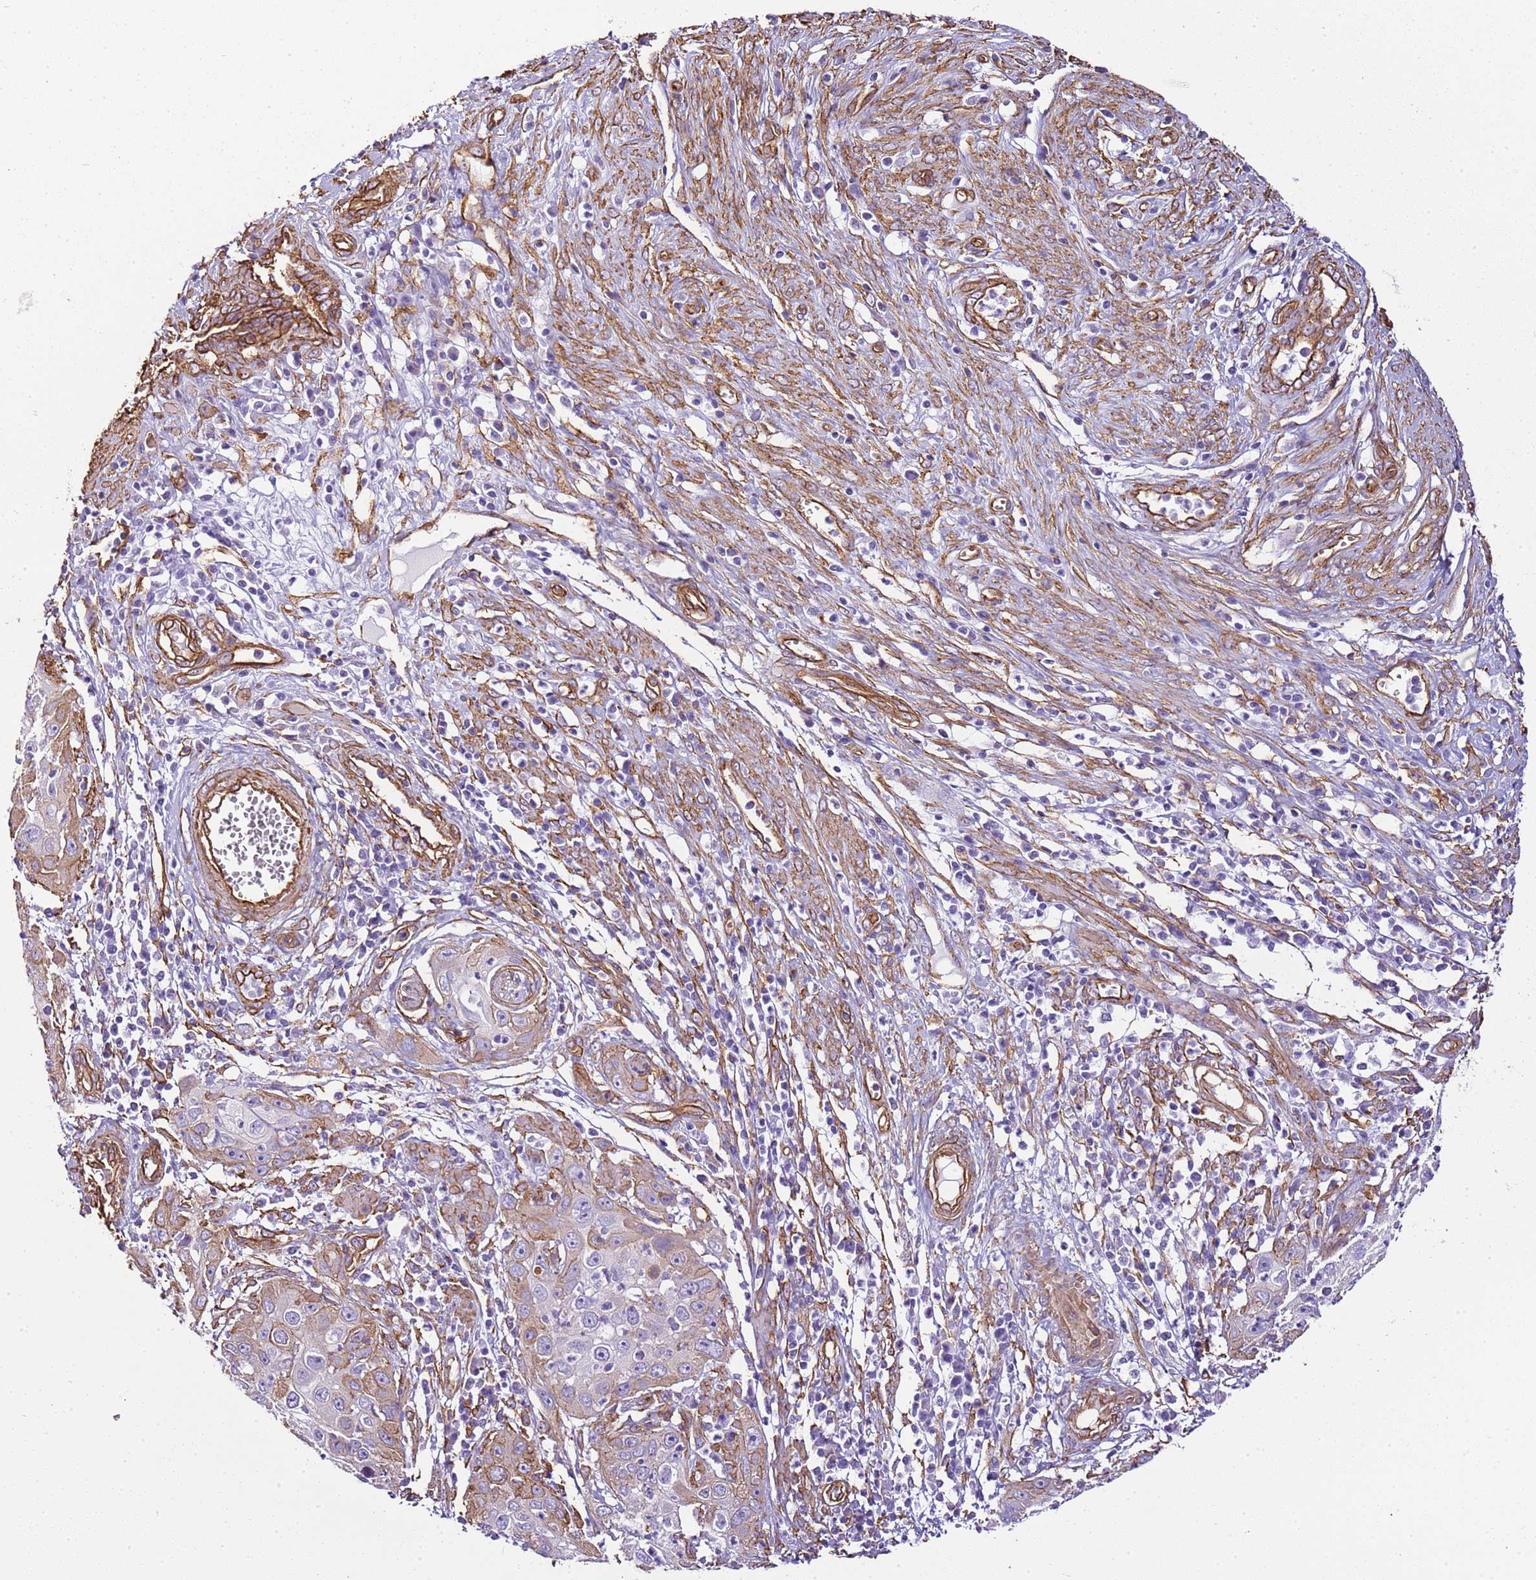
{"staining": {"intensity": "moderate", "quantity": "<25%", "location": "cytoplasmic/membranous"}, "tissue": "cervical cancer", "cell_type": "Tumor cells", "image_type": "cancer", "snomed": [{"axis": "morphology", "description": "Squamous cell carcinoma, NOS"}, {"axis": "topography", "description": "Cervix"}], "caption": "Immunohistochemistry (DAB) staining of cervical squamous cell carcinoma shows moderate cytoplasmic/membranous protein staining in approximately <25% of tumor cells. (IHC, brightfield microscopy, high magnification).", "gene": "CTDSPL", "patient": {"sex": "female", "age": 36}}